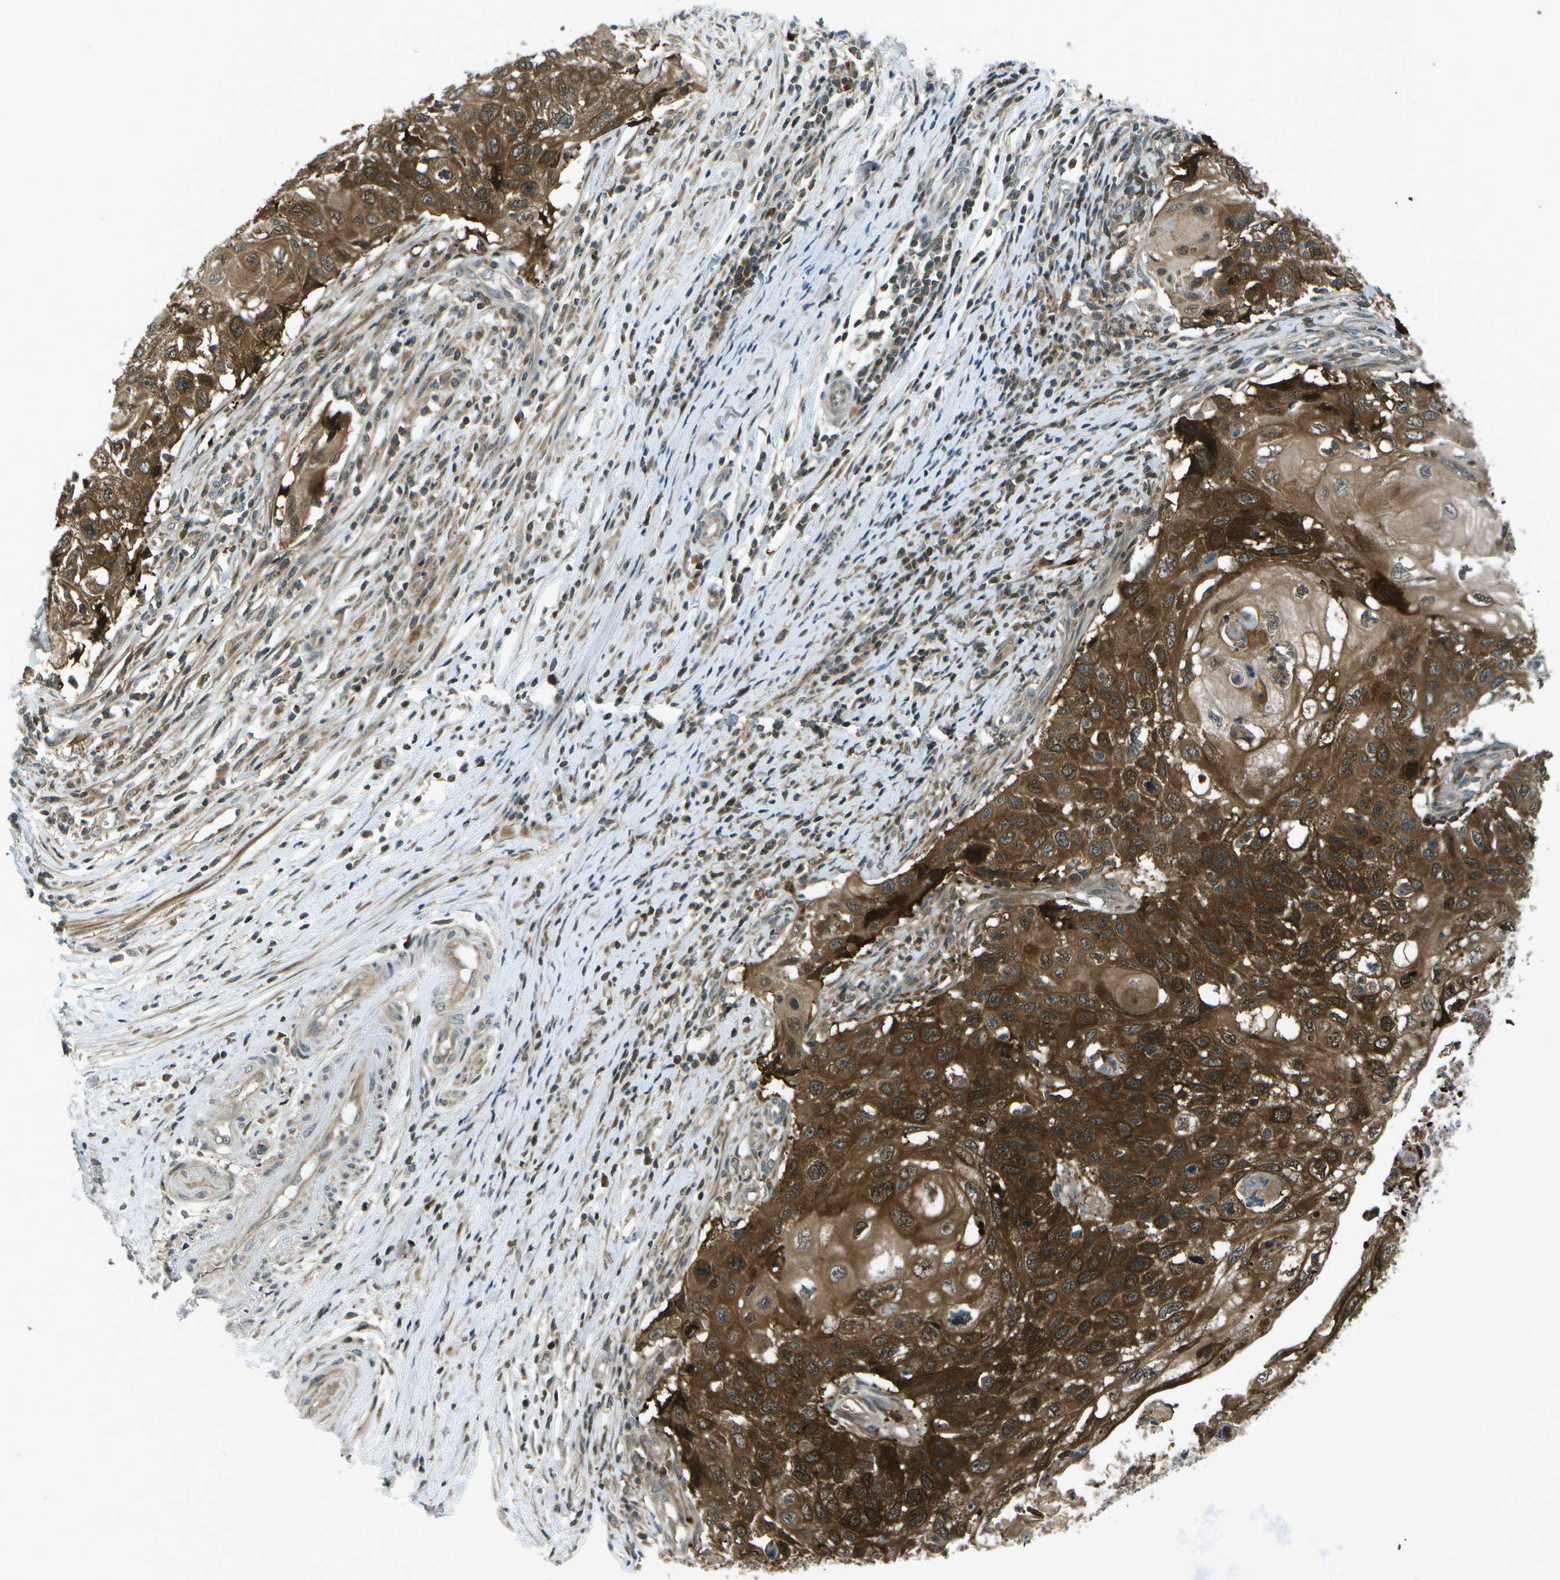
{"staining": {"intensity": "strong", "quantity": ">75%", "location": "cytoplasmic/membranous"}, "tissue": "cervical cancer", "cell_type": "Tumor cells", "image_type": "cancer", "snomed": [{"axis": "morphology", "description": "Squamous cell carcinoma, NOS"}, {"axis": "topography", "description": "Cervix"}], "caption": "A brown stain shows strong cytoplasmic/membranous expression of a protein in squamous cell carcinoma (cervical) tumor cells. (Brightfield microscopy of DAB IHC at high magnification).", "gene": "TMEM19", "patient": {"sex": "female", "age": 70}}